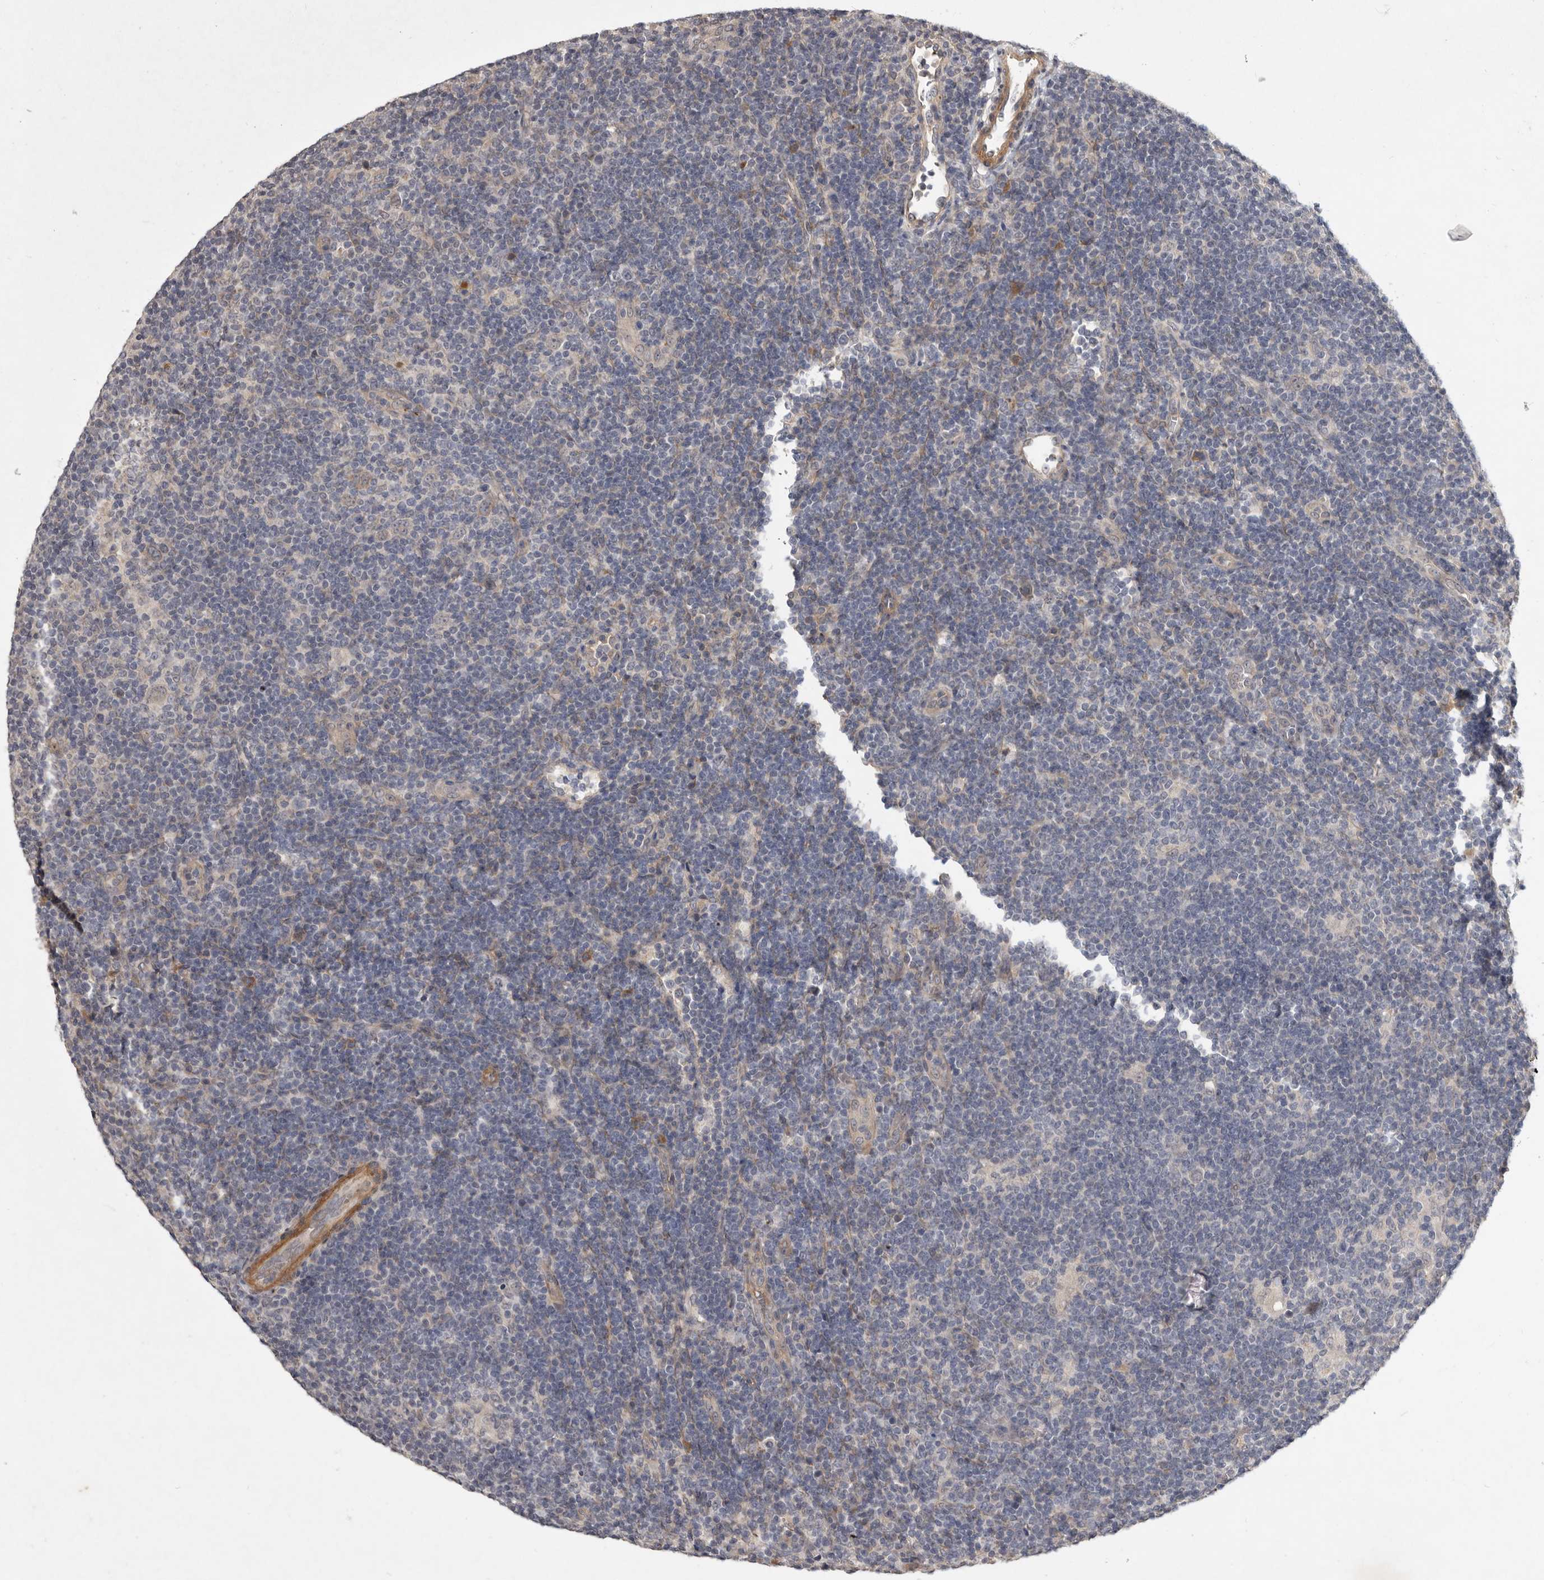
{"staining": {"intensity": "negative", "quantity": "none", "location": "none"}, "tissue": "lymphoma", "cell_type": "Tumor cells", "image_type": "cancer", "snomed": [{"axis": "morphology", "description": "Hodgkin's disease, NOS"}, {"axis": "topography", "description": "Lymph node"}], "caption": "There is no significant staining in tumor cells of lymphoma.", "gene": "DNAJC28", "patient": {"sex": "female", "age": 57}}